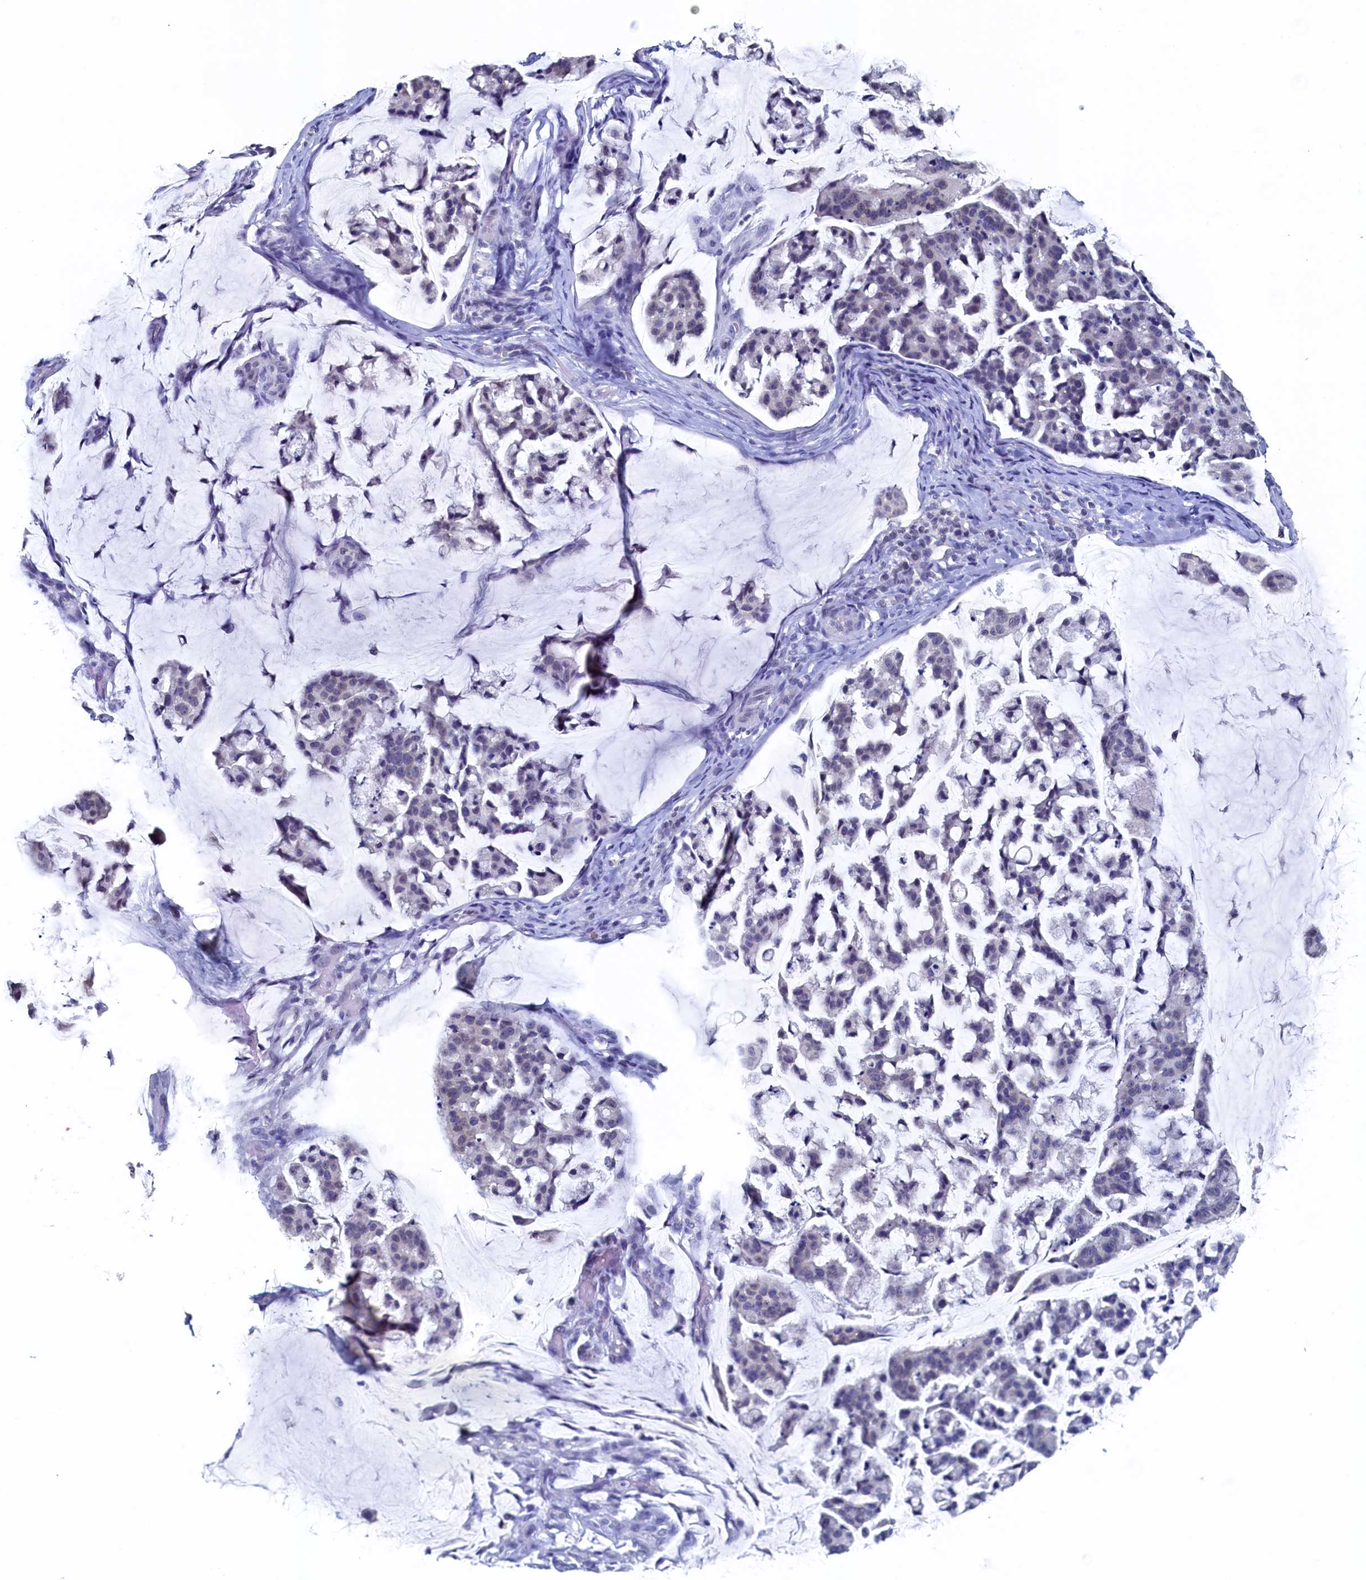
{"staining": {"intensity": "negative", "quantity": "none", "location": "none"}, "tissue": "stomach cancer", "cell_type": "Tumor cells", "image_type": "cancer", "snomed": [{"axis": "morphology", "description": "Adenocarcinoma, NOS"}, {"axis": "topography", "description": "Stomach, lower"}], "caption": "Photomicrograph shows no significant protein expression in tumor cells of stomach adenocarcinoma.", "gene": "C11orf54", "patient": {"sex": "male", "age": 67}}